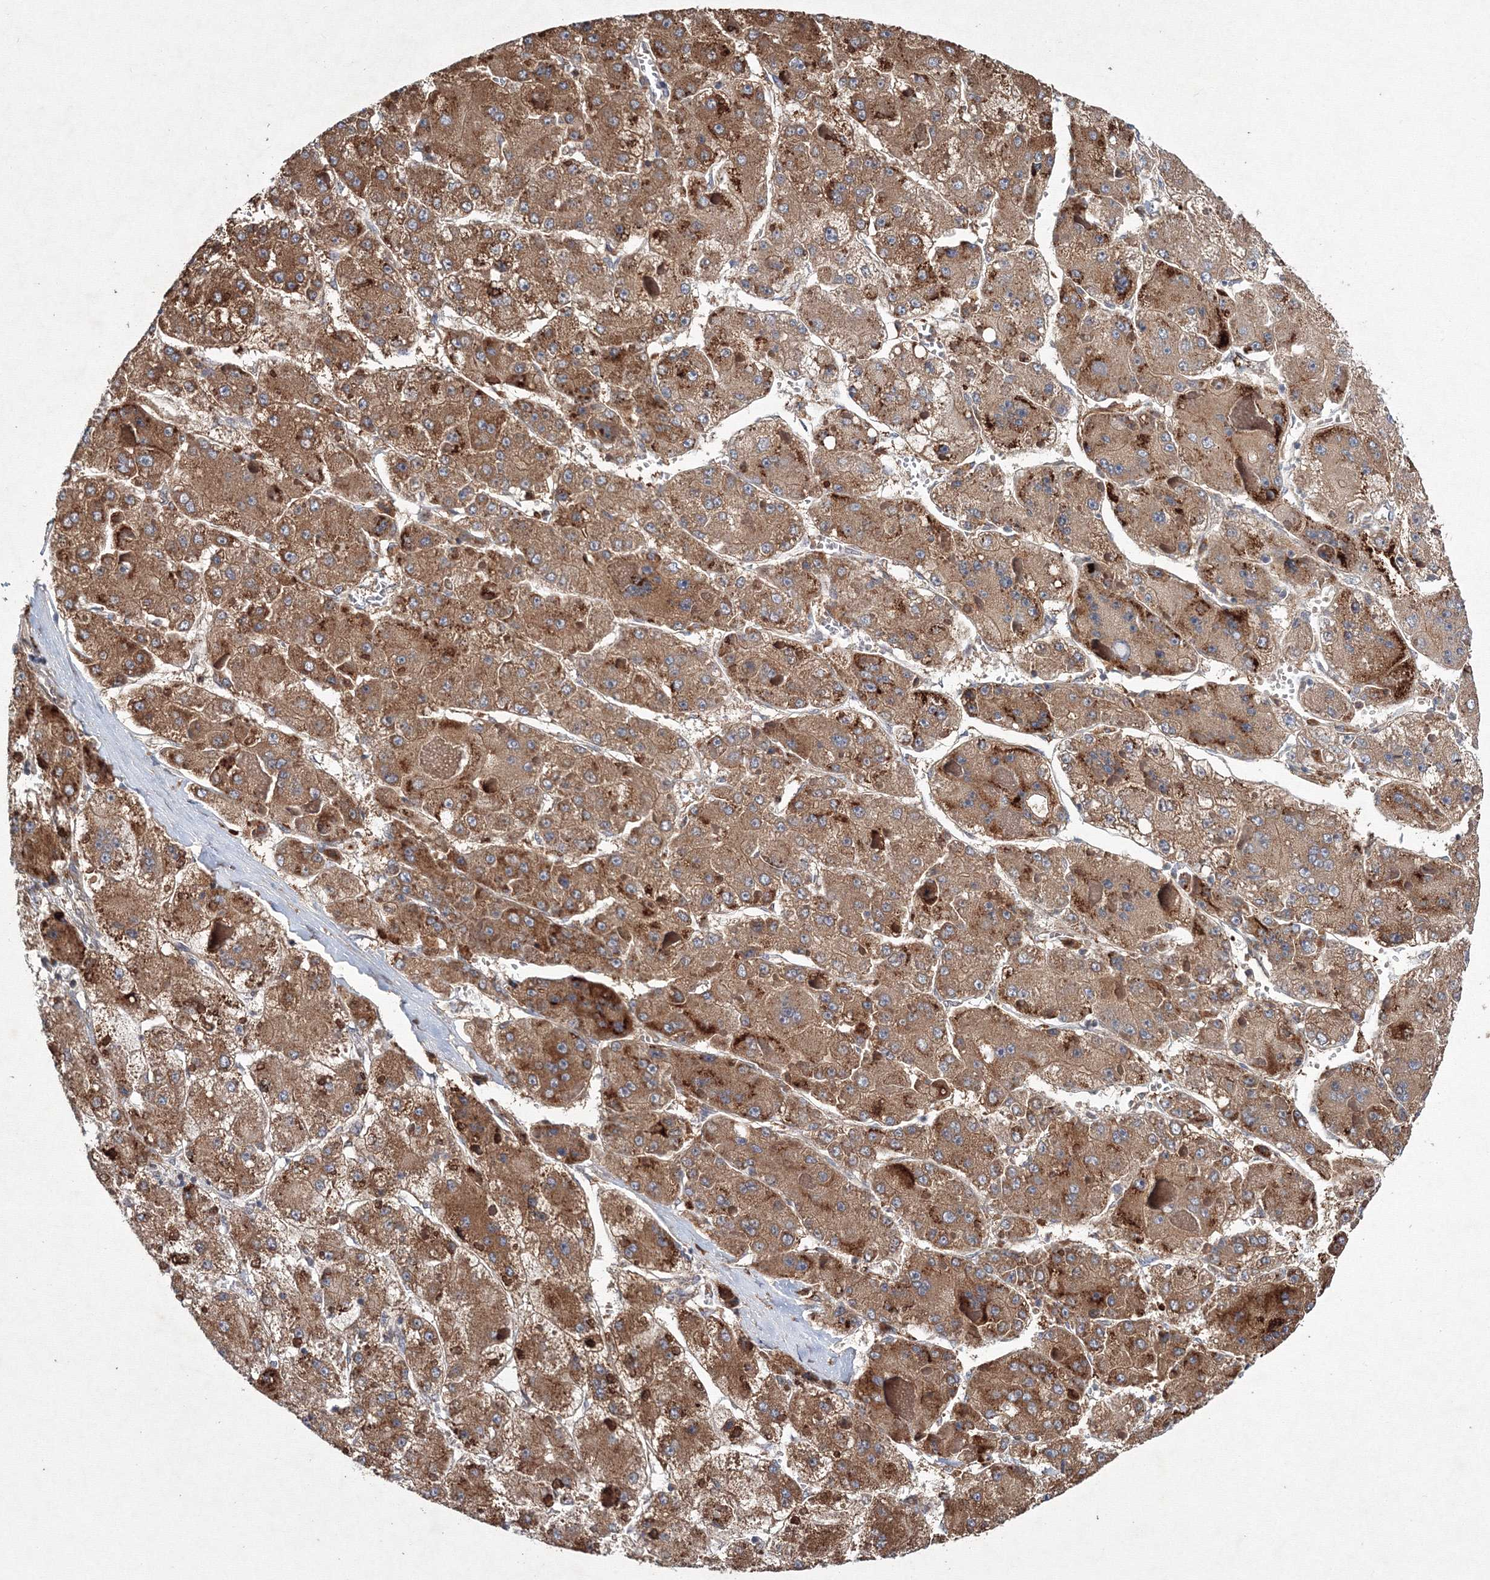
{"staining": {"intensity": "strong", "quantity": ">75%", "location": "cytoplasmic/membranous"}, "tissue": "liver cancer", "cell_type": "Tumor cells", "image_type": "cancer", "snomed": [{"axis": "morphology", "description": "Carcinoma, Hepatocellular, NOS"}, {"axis": "topography", "description": "Liver"}], "caption": "Liver hepatocellular carcinoma stained with a protein marker exhibits strong staining in tumor cells.", "gene": "RANBP3L", "patient": {"sex": "female", "age": 73}}